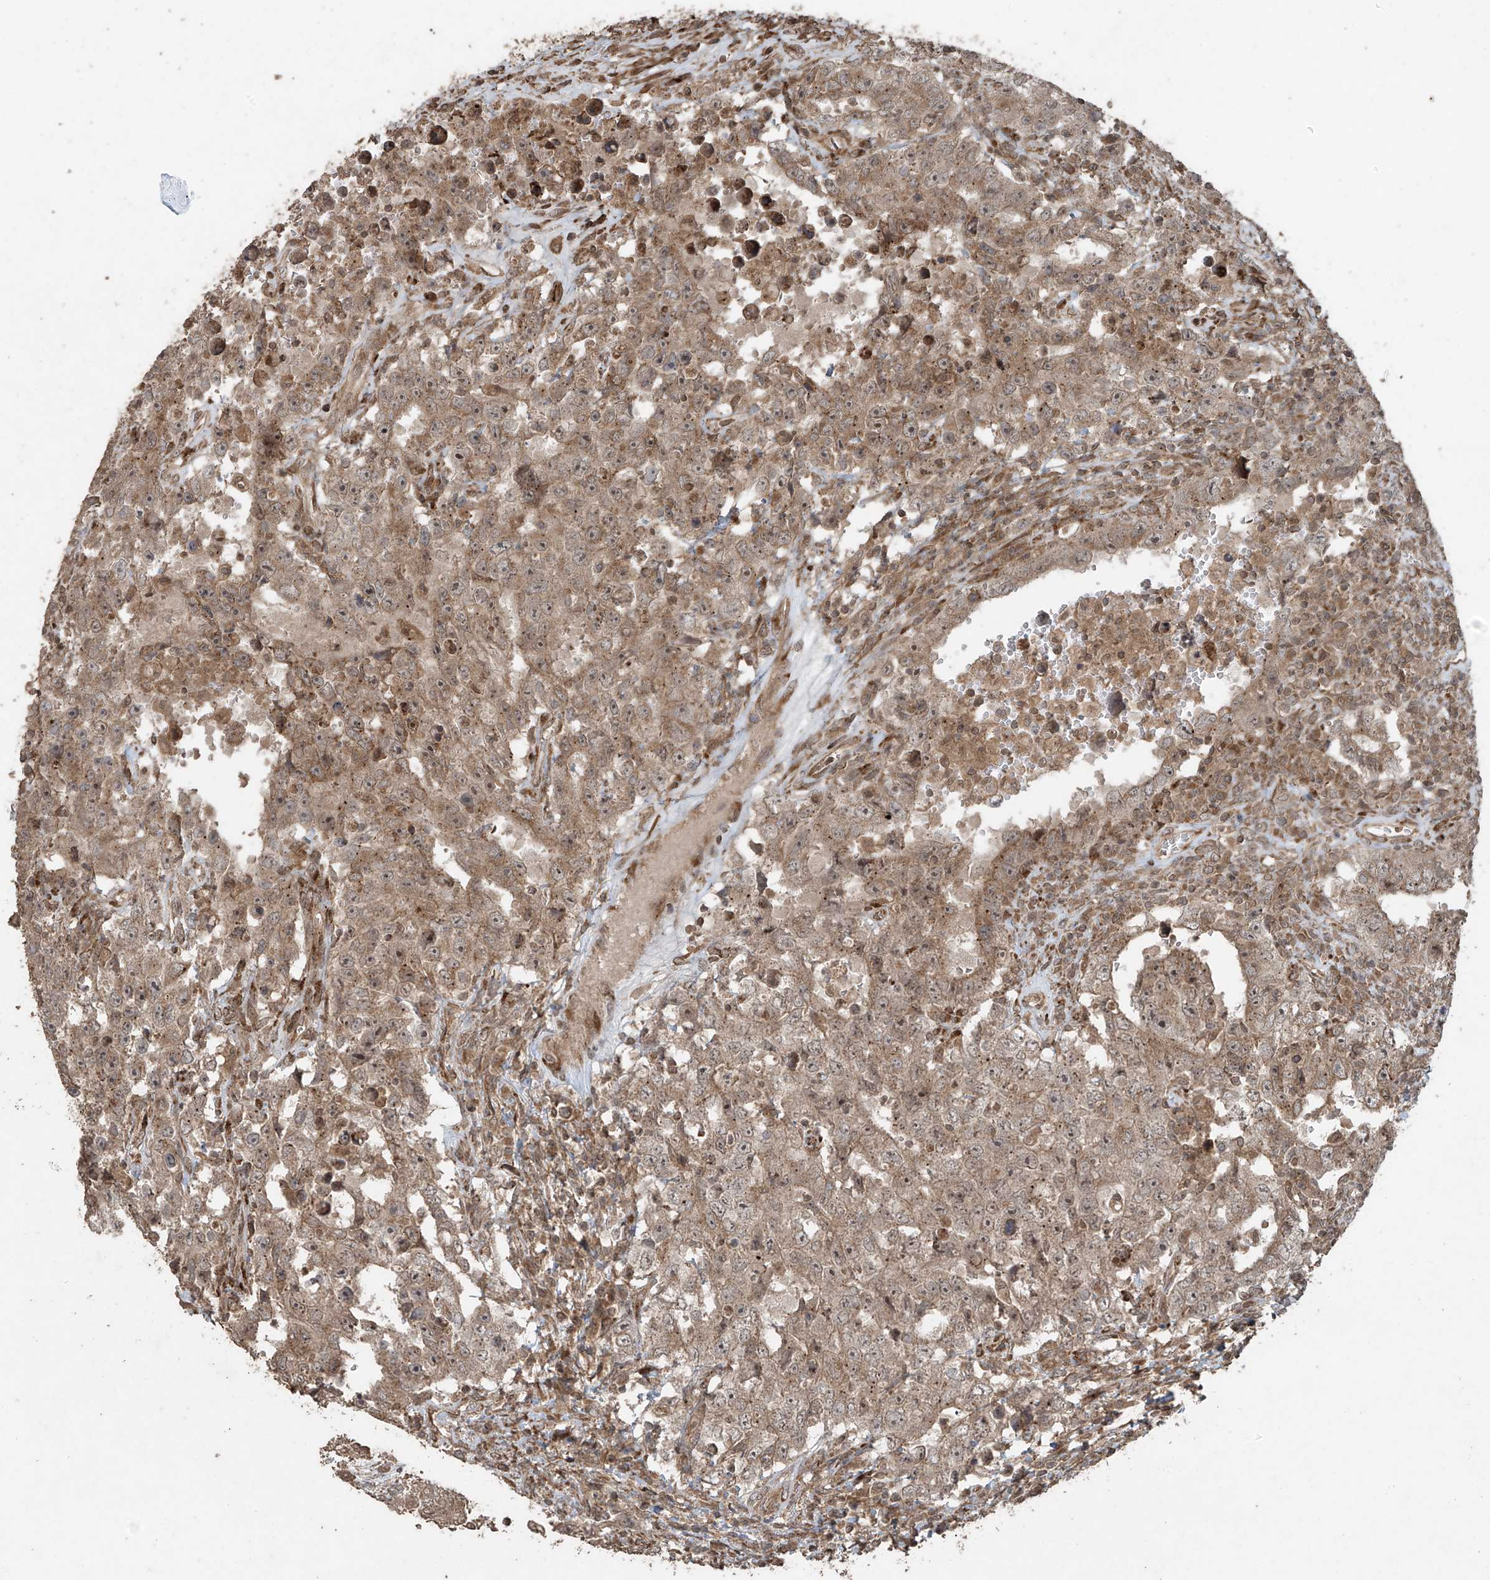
{"staining": {"intensity": "moderate", "quantity": ">75%", "location": "cytoplasmic/membranous"}, "tissue": "testis cancer", "cell_type": "Tumor cells", "image_type": "cancer", "snomed": [{"axis": "morphology", "description": "Carcinoma, Embryonal, NOS"}, {"axis": "topography", "description": "Testis"}], "caption": "Immunohistochemical staining of testis cancer (embryonal carcinoma) exhibits medium levels of moderate cytoplasmic/membranous protein expression in about >75% of tumor cells.", "gene": "PGPEP1", "patient": {"sex": "male", "age": 26}}